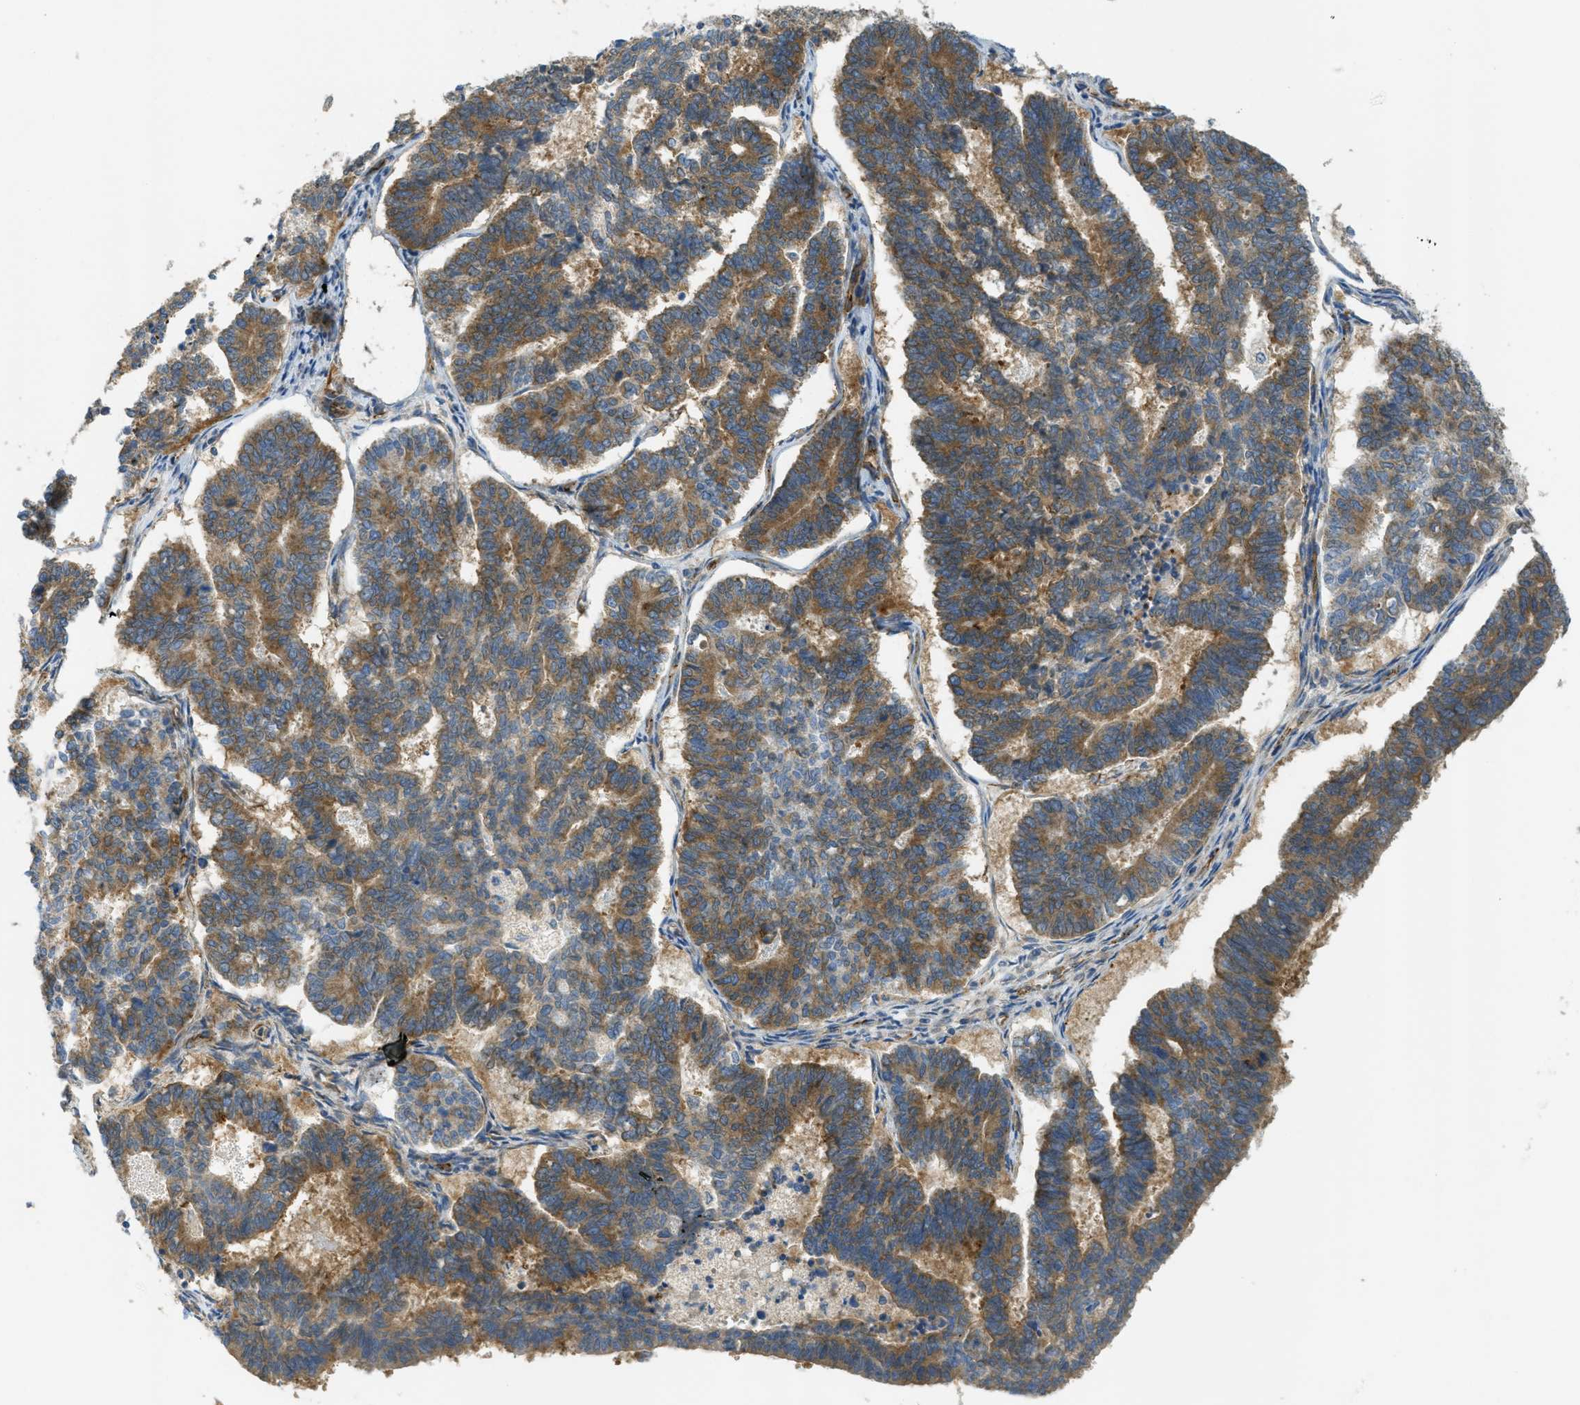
{"staining": {"intensity": "moderate", "quantity": ">75%", "location": "cytoplasmic/membranous"}, "tissue": "endometrial cancer", "cell_type": "Tumor cells", "image_type": "cancer", "snomed": [{"axis": "morphology", "description": "Adenocarcinoma, NOS"}, {"axis": "topography", "description": "Endometrium"}], "caption": "Human endometrial cancer stained with a brown dye demonstrates moderate cytoplasmic/membranous positive staining in approximately >75% of tumor cells.", "gene": "JCAD", "patient": {"sex": "female", "age": 70}}